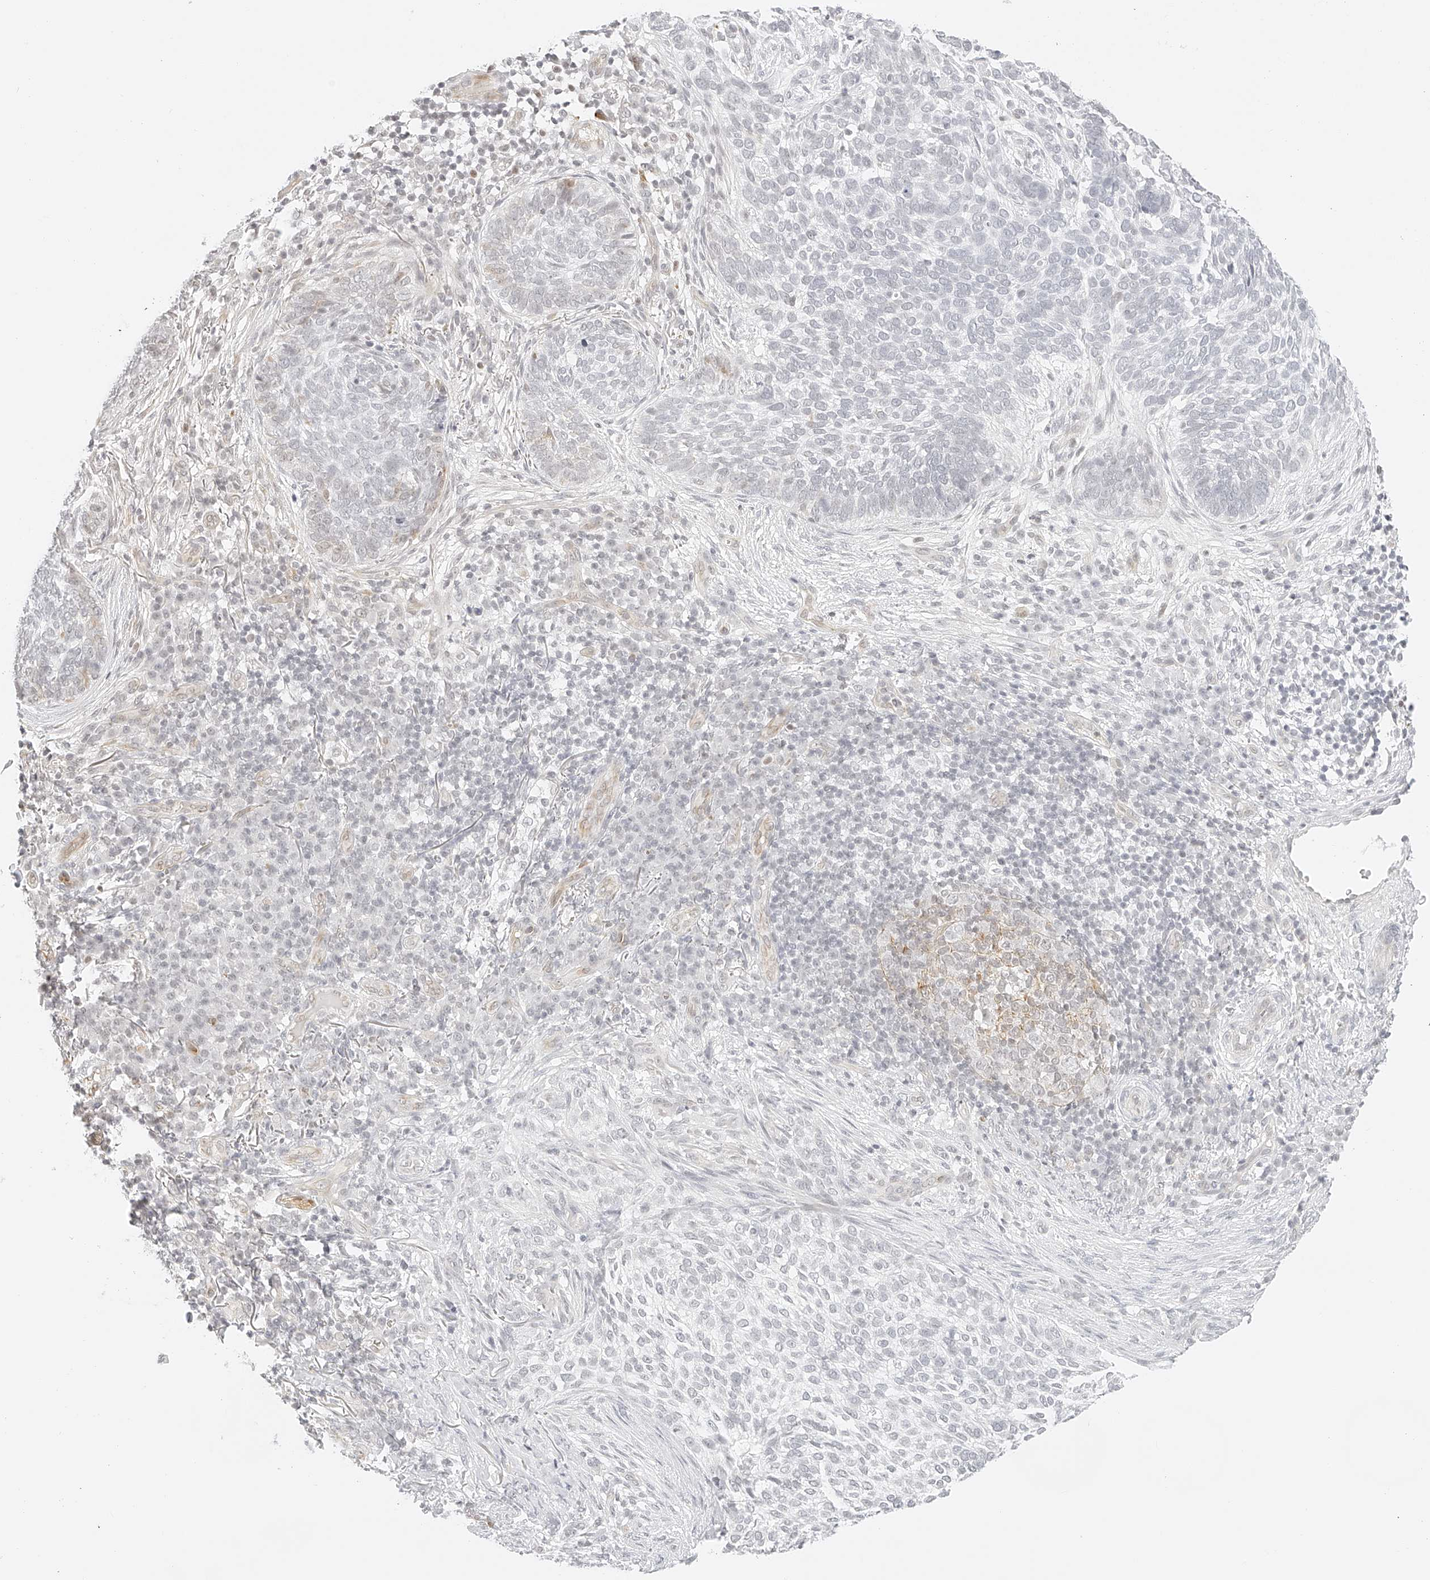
{"staining": {"intensity": "negative", "quantity": "none", "location": "none"}, "tissue": "skin cancer", "cell_type": "Tumor cells", "image_type": "cancer", "snomed": [{"axis": "morphology", "description": "Basal cell carcinoma"}, {"axis": "topography", "description": "Skin"}], "caption": "An image of human skin basal cell carcinoma is negative for staining in tumor cells.", "gene": "ZFP69", "patient": {"sex": "female", "age": 64}}